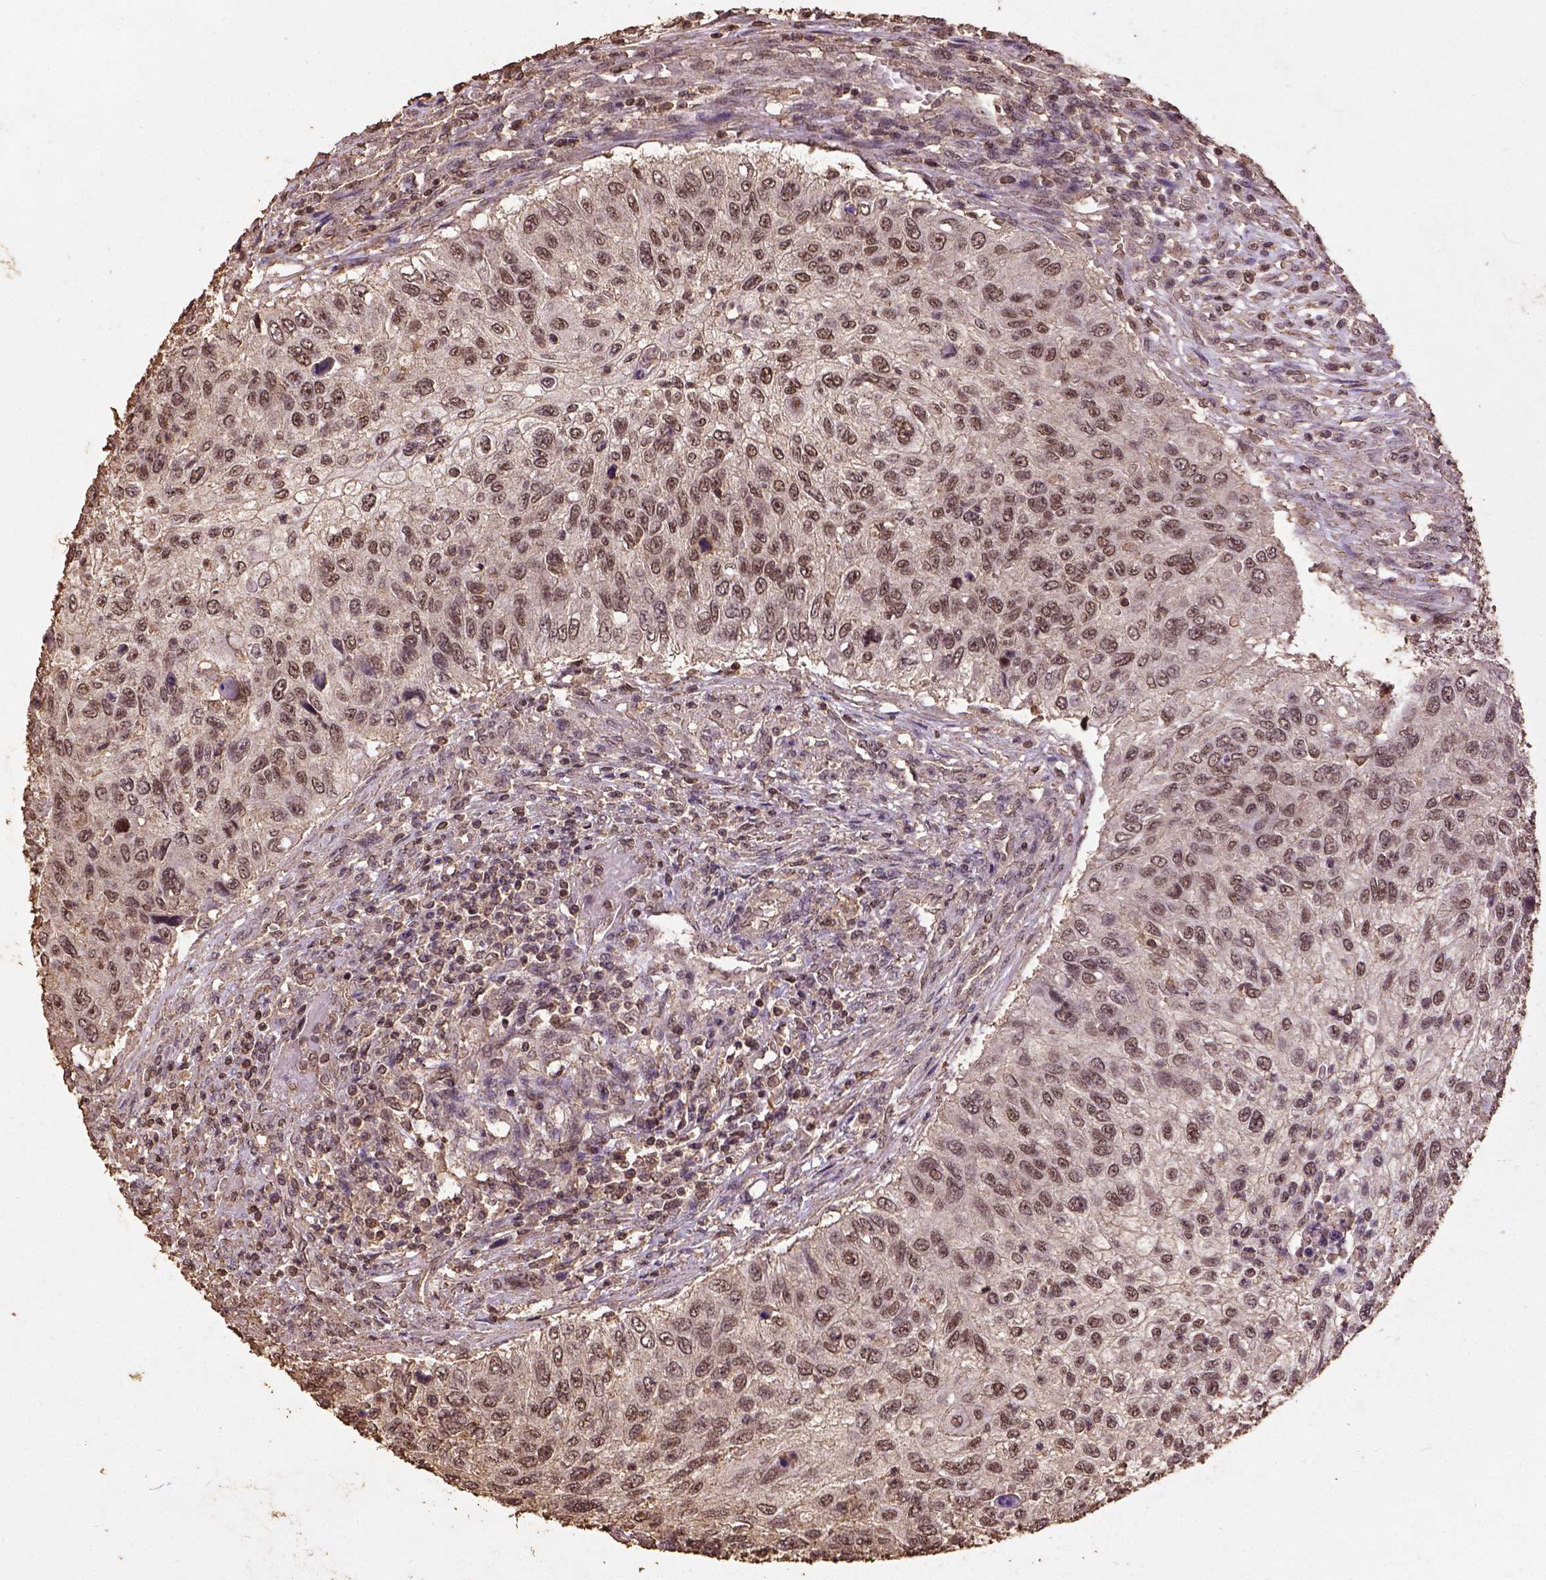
{"staining": {"intensity": "moderate", "quantity": ">75%", "location": "nuclear"}, "tissue": "urothelial cancer", "cell_type": "Tumor cells", "image_type": "cancer", "snomed": [{"axis": "morphology", "description": "Urothelial carcinoma, High grade"}, {"axis": "topography", "description": "Urinary bladder"}], "caption": "Immunohistochemical staining of human urothelial cancer demonstrates medium levels of moderate nuclear protein staining in about >75% of tumor cells. (IHC, brightfield microscopy, high magnification).", "gene": "NACC1", "patient": {"sex": "female", "age": 60}}